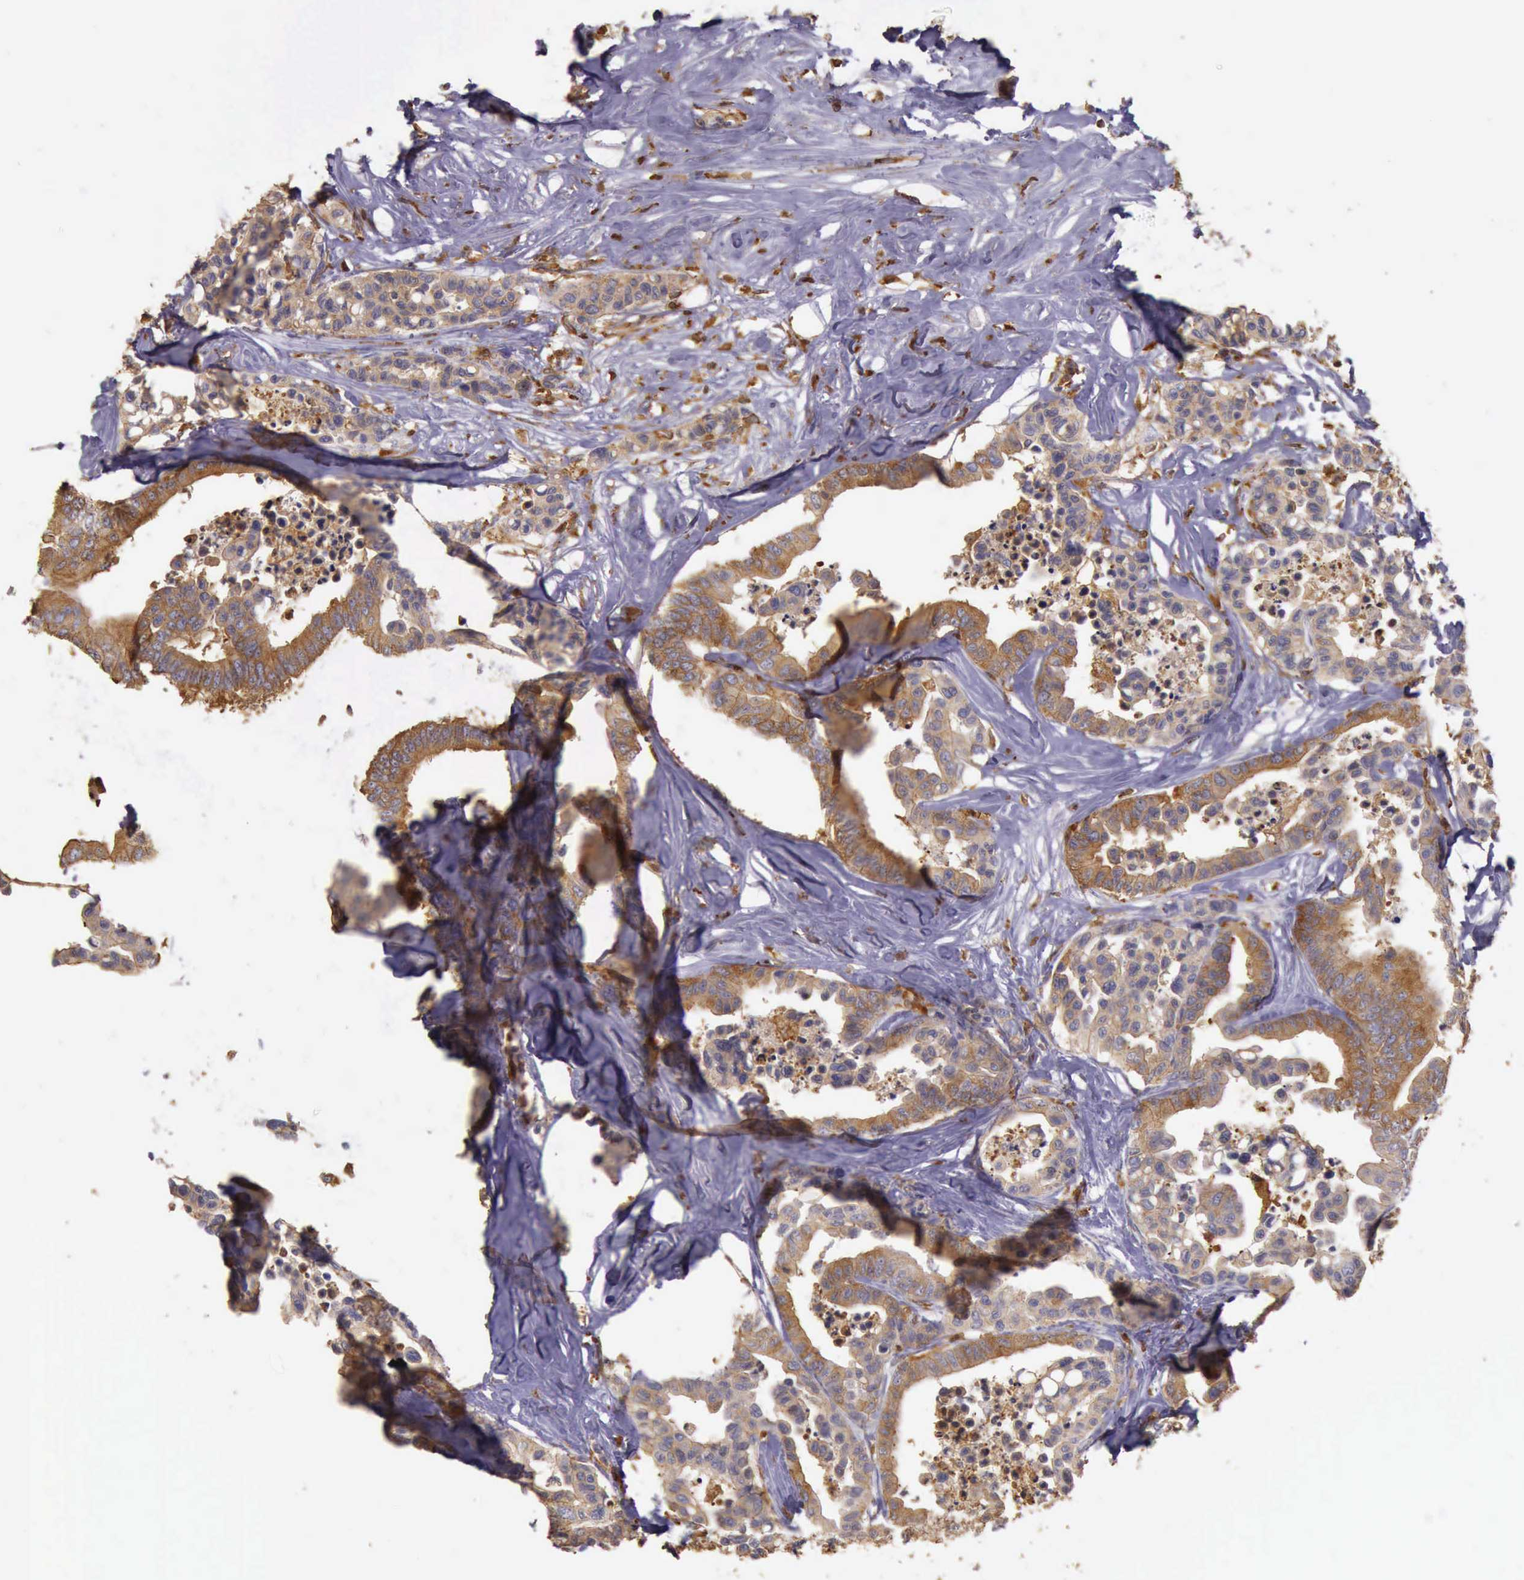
{"staining": {"intensity": "moderate", "quantity": ">75%", "location": "cytoplasmic/membranous"}, "tissue": "colorectal cancer", "cell_type": "Tumor cells", "image_type": "cancer", "snomed": [{"axis": "morphology", "description": "Adenocarcinoma, NOS"}, {"axis": "topography", "description": "Colon"}], "caption": "The image demonstrates immunohistochemical staining of colorectal cancer (adenocarcinoma). There is moderate cytoplasmic/membranous positivity is present in about >75% of tumor cells.", "gene": "ARHGAP4", "patient": {"sex": "male", "age": 82}}